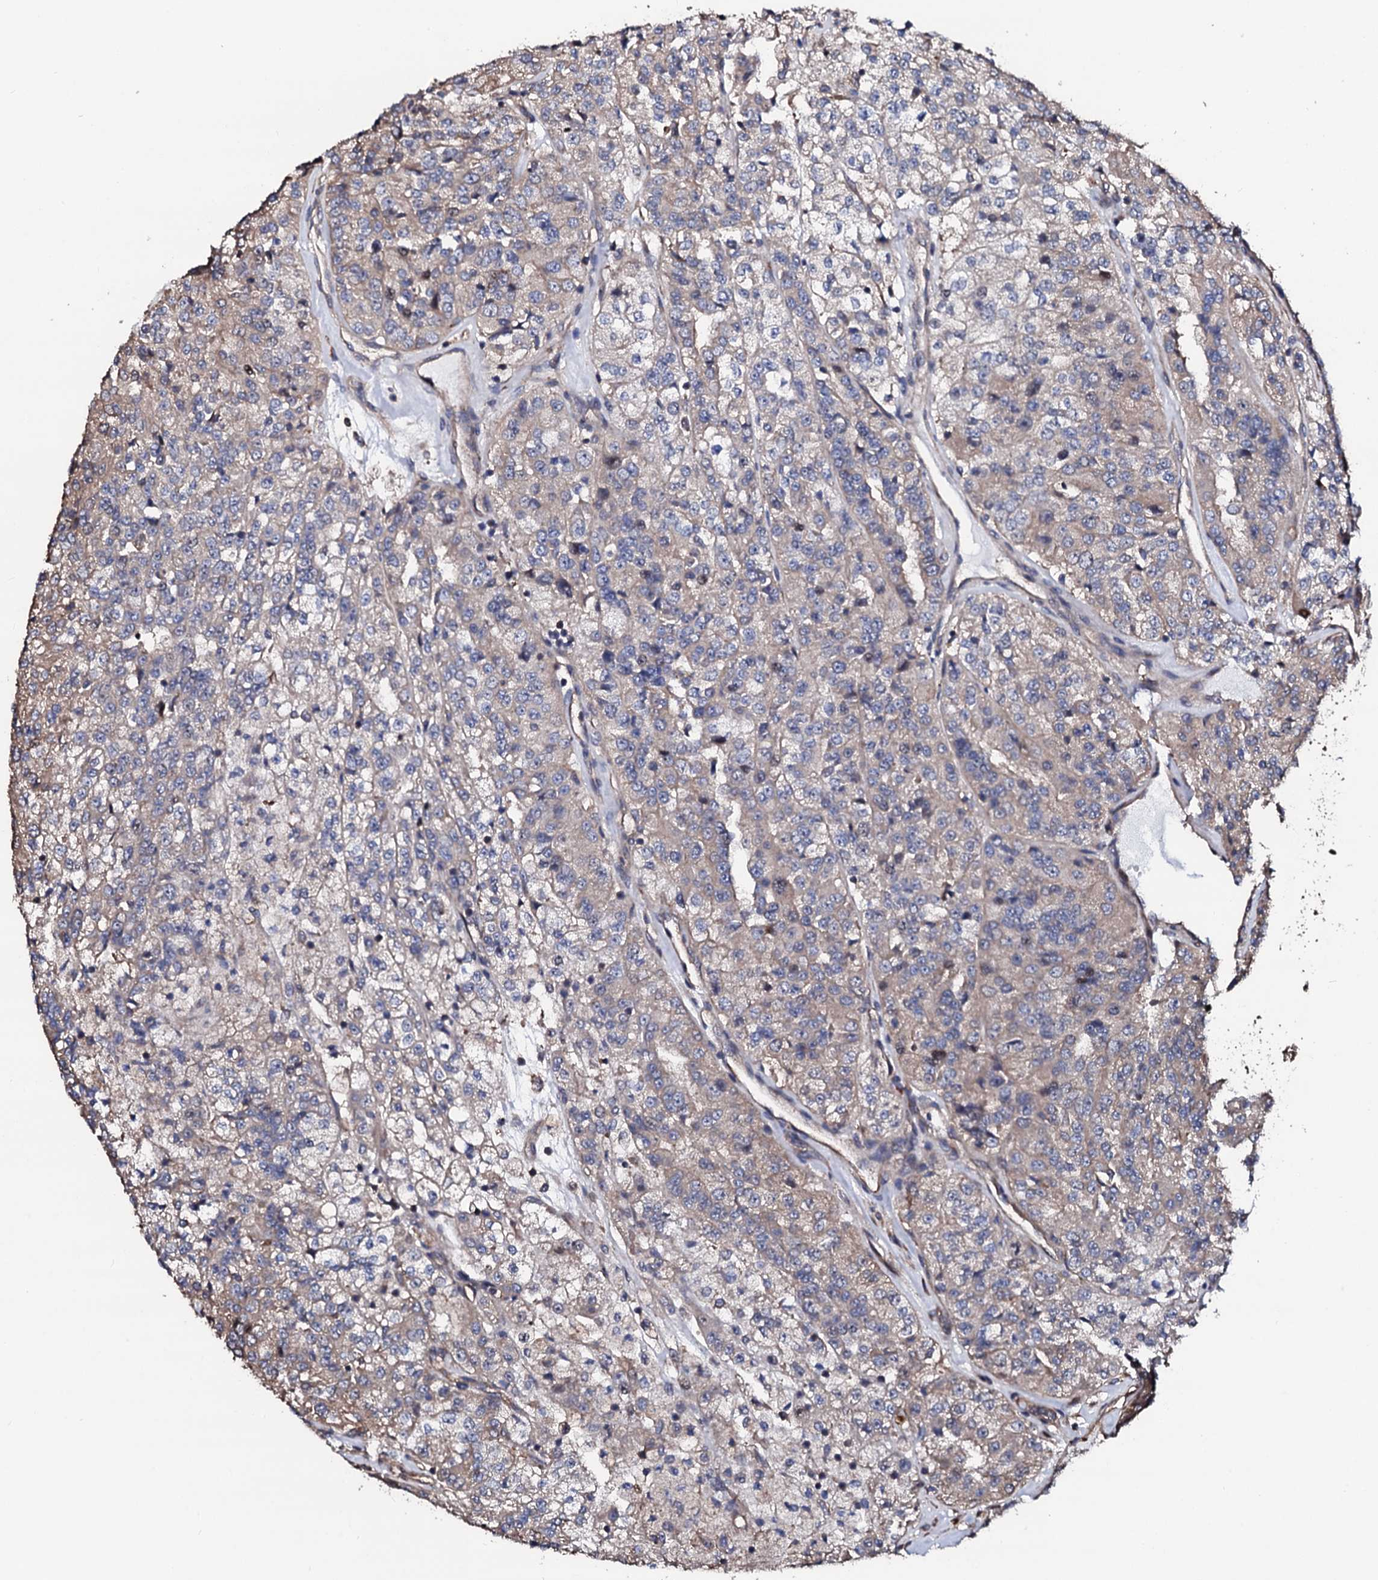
{"staining": {"intensity": "weak", "quantity": "25%-75%", "location": "cytoplasmic/membranous"}, "tissue": "renal cancer", "cell_type": "Tumor cells", "image_type": "cancer", "snomed": [{"axis": "morphology", "description": "Adenocarcinoma, NOS"}, {"axis": "topography", "description": "Kidney"}], "caption": "High-magnification brightfield microscopy of renal cancer stained with DAB (3,3'-diaminobenzidine) (brown) and counterstained with hematoxylin (blue). tumor cells exhibit weak cytoplasmic/membranous expression is seen in about25%-75% of cells.", "gene": "CKAP5", "patient": {"sex": "female", "age": 63}}